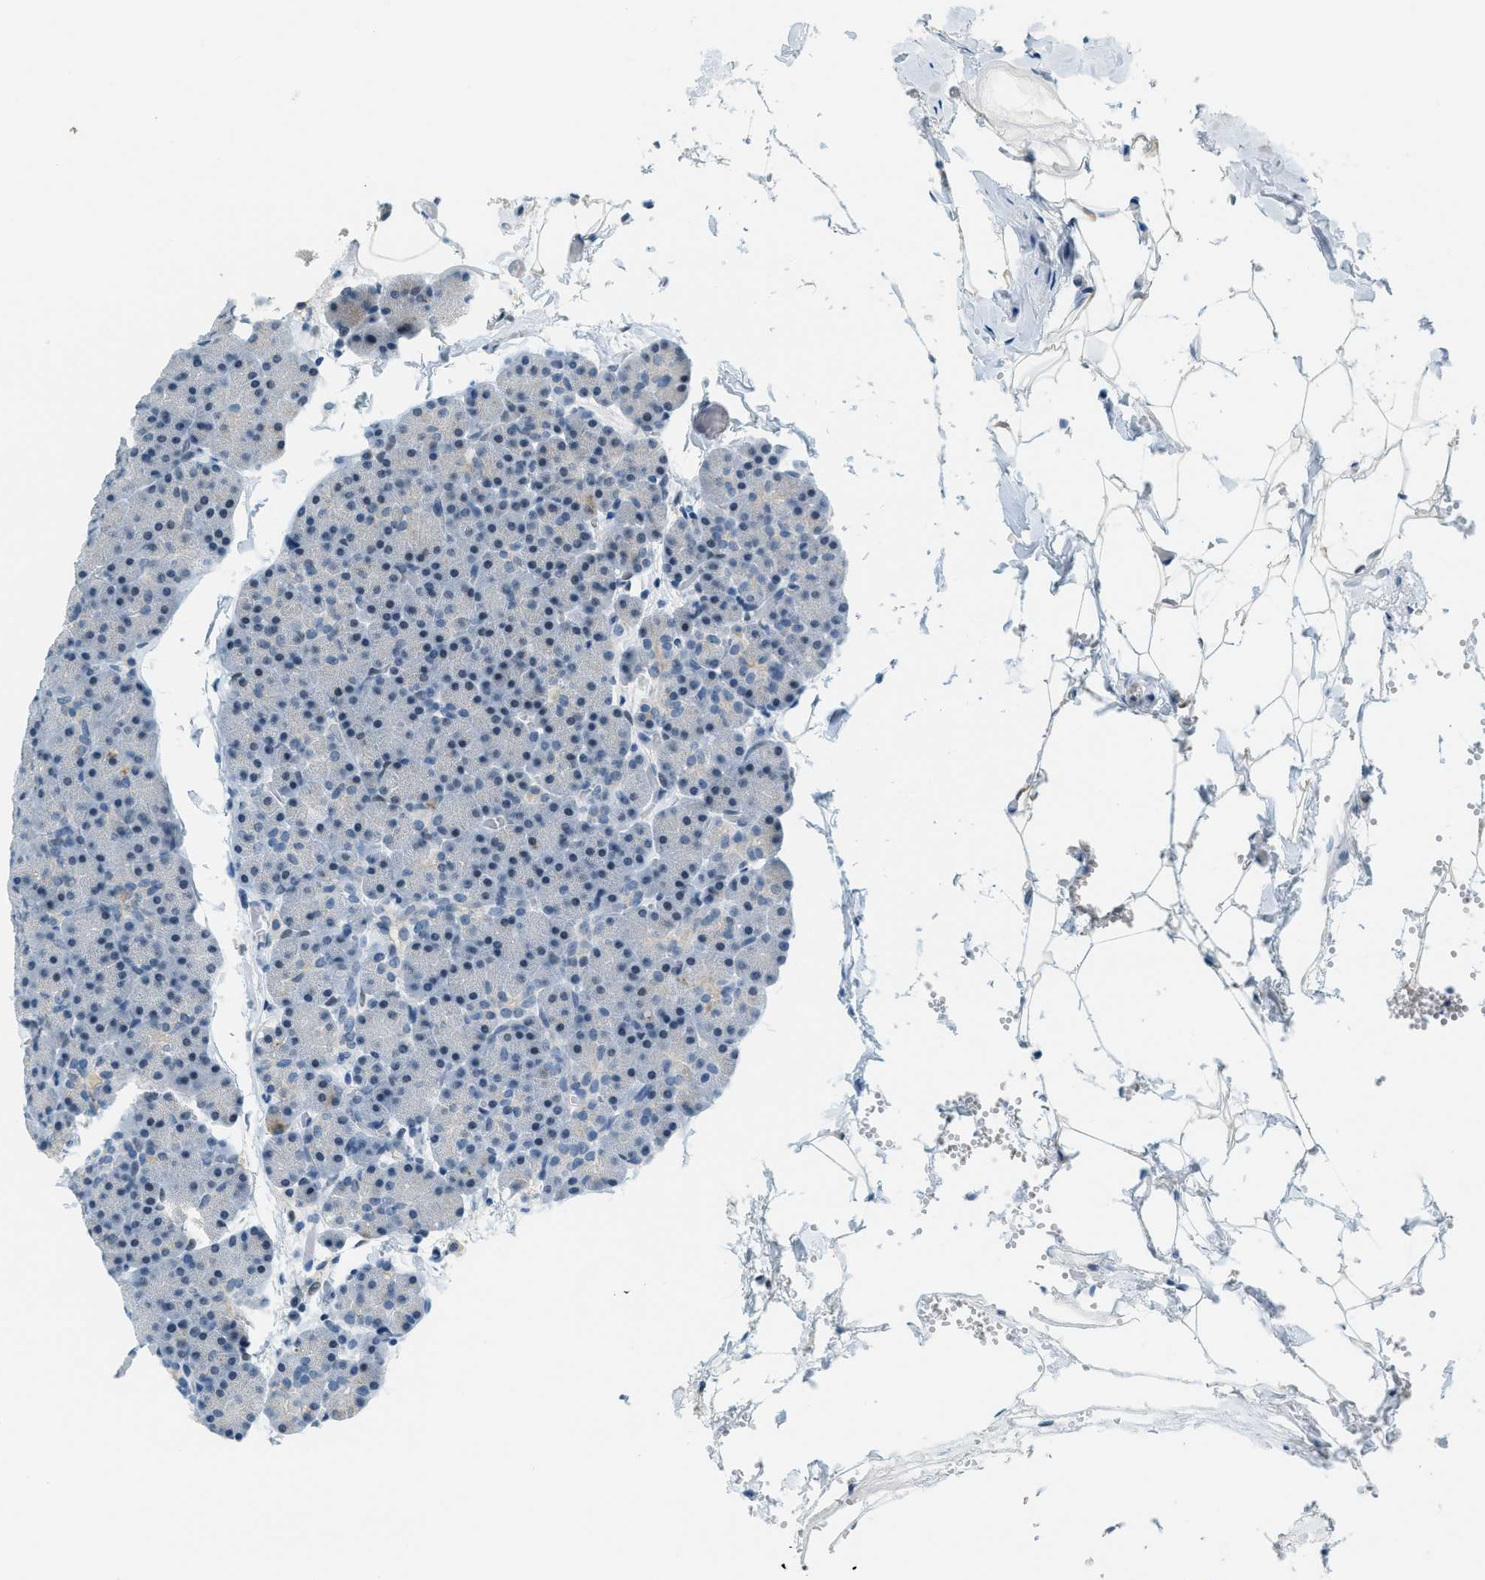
{"staining": {"intensity": "moderate", "quantity": "<25%", "location": "nuclear"}, "tissue": "pancreas", "cell_type": "Exocrine glandular cells", "image_type": "normal", "snomed": [{"axis": "morphology", "description": "Normal tissue, NOS"}, {"axis": "topography", "description": "Pancreas"}], "caption": "Protein expression analysis of benign human pancreas reveals moderate nuclear expression in about <25% of exocrine glandular cells. Immunohistochemistry (ihc) stains the protein in brown and the nuclei are stained blue.", "gene": "TCF3", "patient": {"sex": "female", "age": 35}}